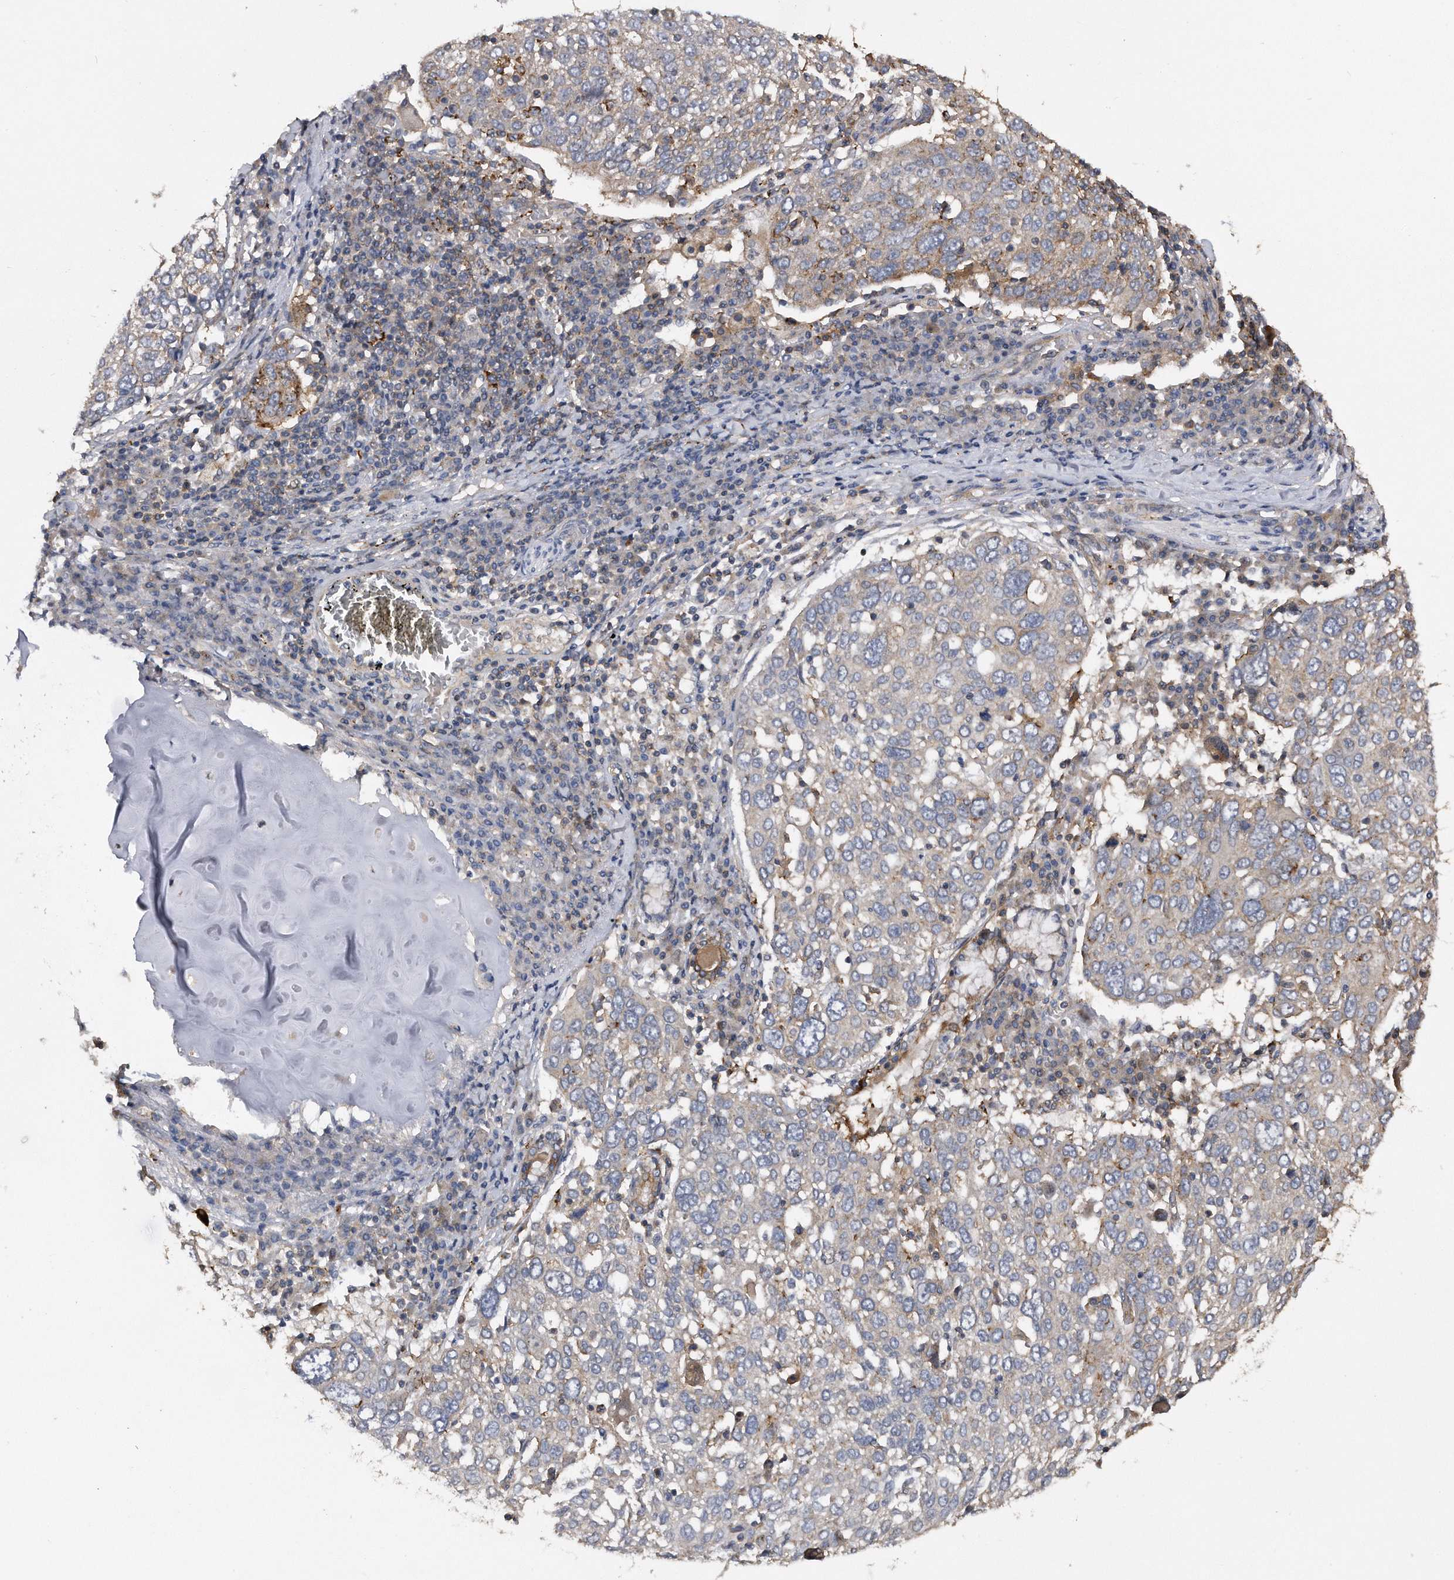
{"staining": {"intensity": "weak", "quantity": "<25%", "location": "cytoplasmic/membranous"}, "tissue": "lung cancer", "cell_type": "Tumor cells", "image_type": "cancer", "snomed": [{"axis": "morphology", "description": "Squamous cell carcinoma, NOS"}, {"axis": "topography", "description": "Lung"}], "caption": "DAB immunohistochemical staining of lung cancer shows no significant staining in tumor cells. (DAB immunohistochemistry, high magnification).", "gene": "KCND3", "patient": {"sex": "male", "age": 65}}